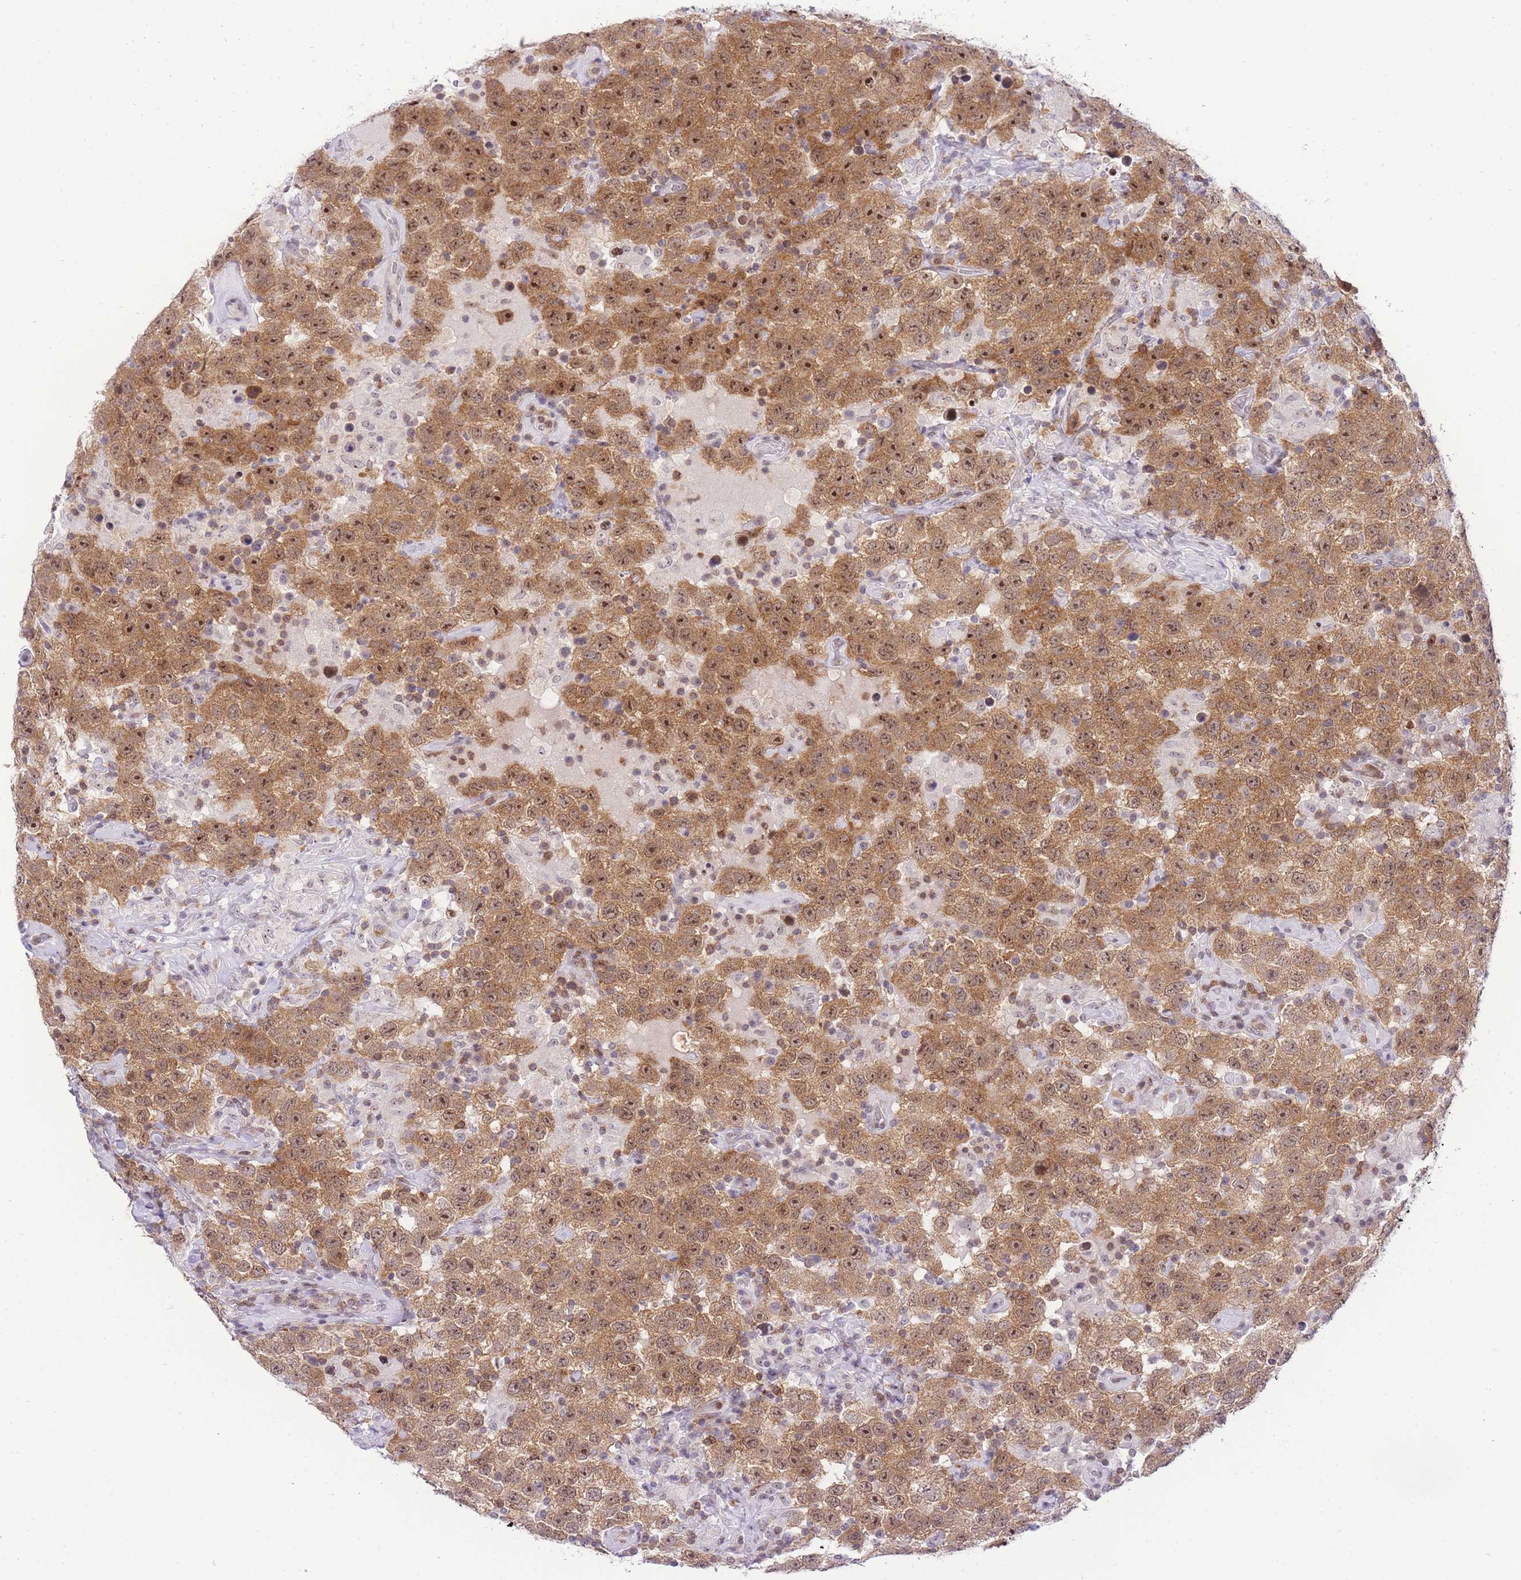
{"staining": {"intensity": "moderate", "quantity": ">75%", "location": "cytoplasmic/membranous,nuclear"}, "tissue": "testis cancer", "cell_type": "Tumor cells", "image_type": "cancer", "snomed": [{"axis": "morphology", "description": "Seminoma, NOS"}, {"axis": "topography", "description": "Testis"}], "caption": "Immunohistochemistry (DAB) staining of seminoma (testis) exhibits moderate cytoplasmic/membranous and nuclear protein positivity in approximately >75% of tumor cells. (IHC, brightfield microscopy, high magnification).", "gene": "STK39", "patient": {"sex": "male", "age": 41}}